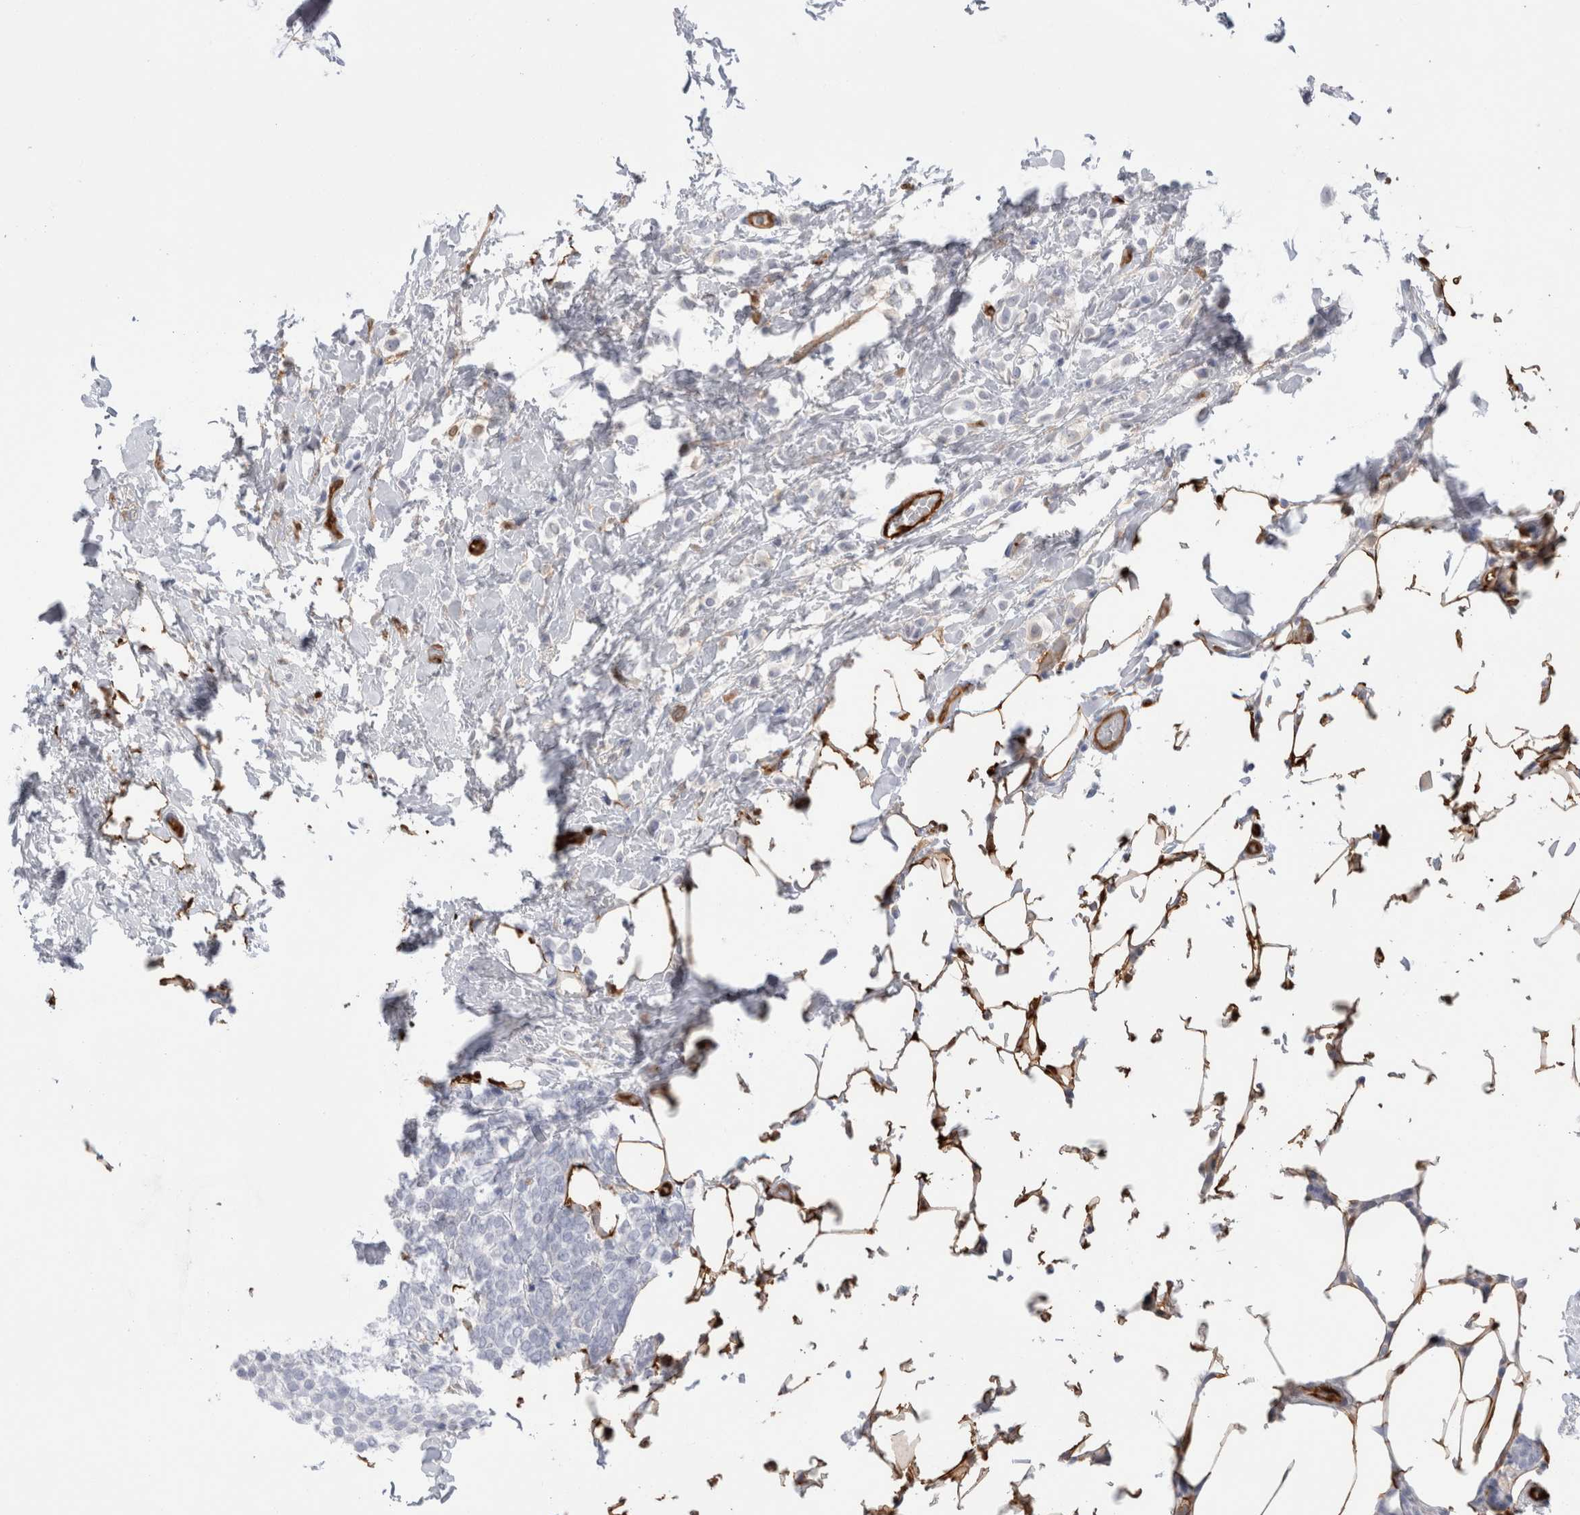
{"staining": {"intensity": "negative", "quantity": "none", "location": "none"}, "tissue": "breast cancer", "cell_type": "Tumor cells", "image_type": "cancer", "snomed": [{"axis": "morphology", "description": "Lobular carcinoma"}, {"axis": "topography", "description": "Breast"}], "caption": "Lobular carcinoma (breast) was stained to show a protein in brown. There is no significant positivity in tumor cells.", "gene": "NAPEPLD", "patient": {"sex": "female", "age": 50}}